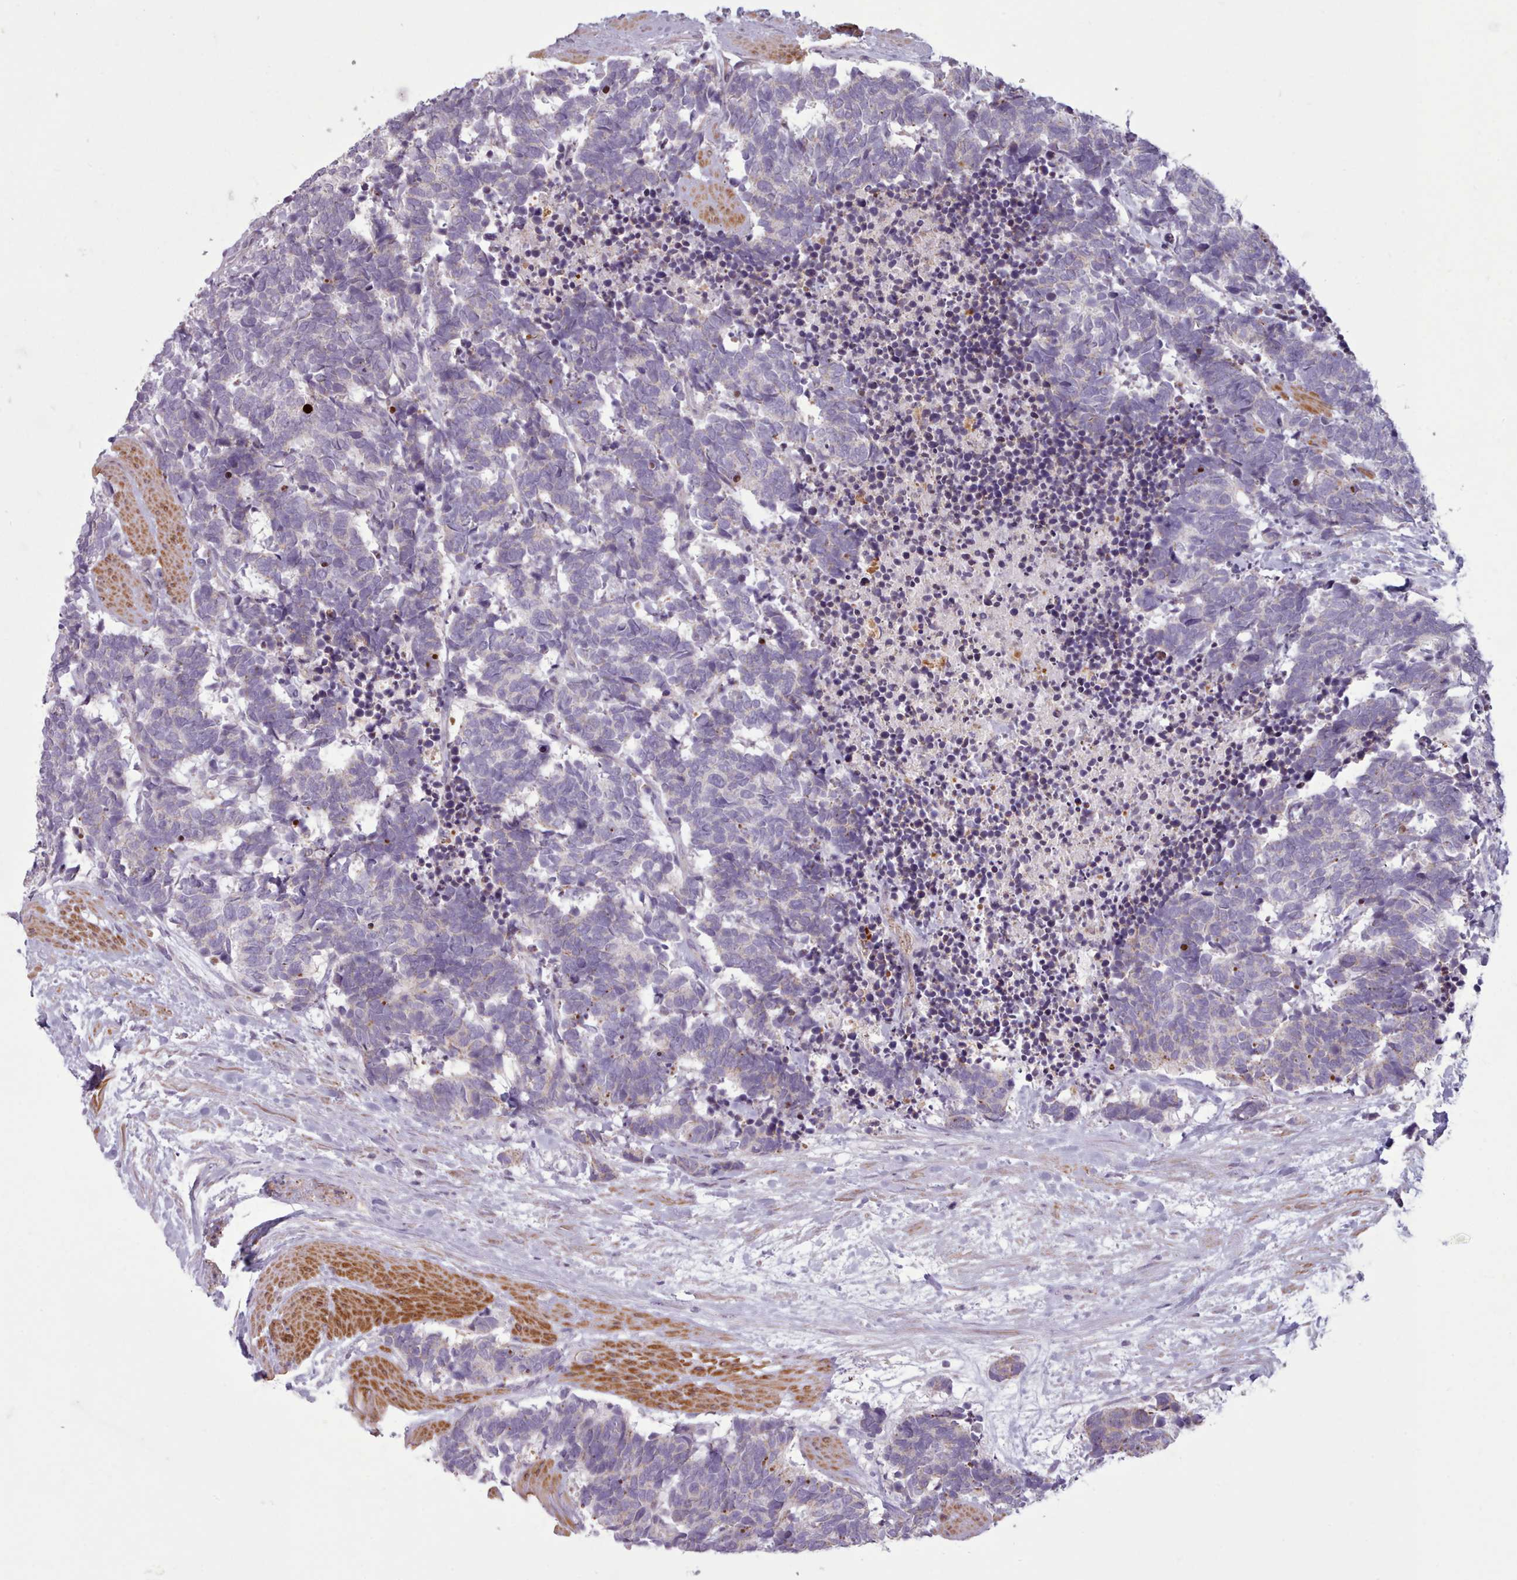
{"staining": {"intensity": "negative", "quantity": "none", "location": "none"}, "tissue": "carcinoid", "cell_type": "Tumor cells", "image_type": "cancer", "snomed": [{"axis": "morphology", "description": "Carcinoma, NOS"}, {"axis": "morphology", "description": "Carcinoid, malignant, NOS"}, {"axis": "topography", "description": "Prostate"}], "caption": "Immunohistochemical staining of human malignant carcinoid displays no significant staining in tumor cells.", "gene": "AVL9", "patient": {"sex": "male", "age": 57}}